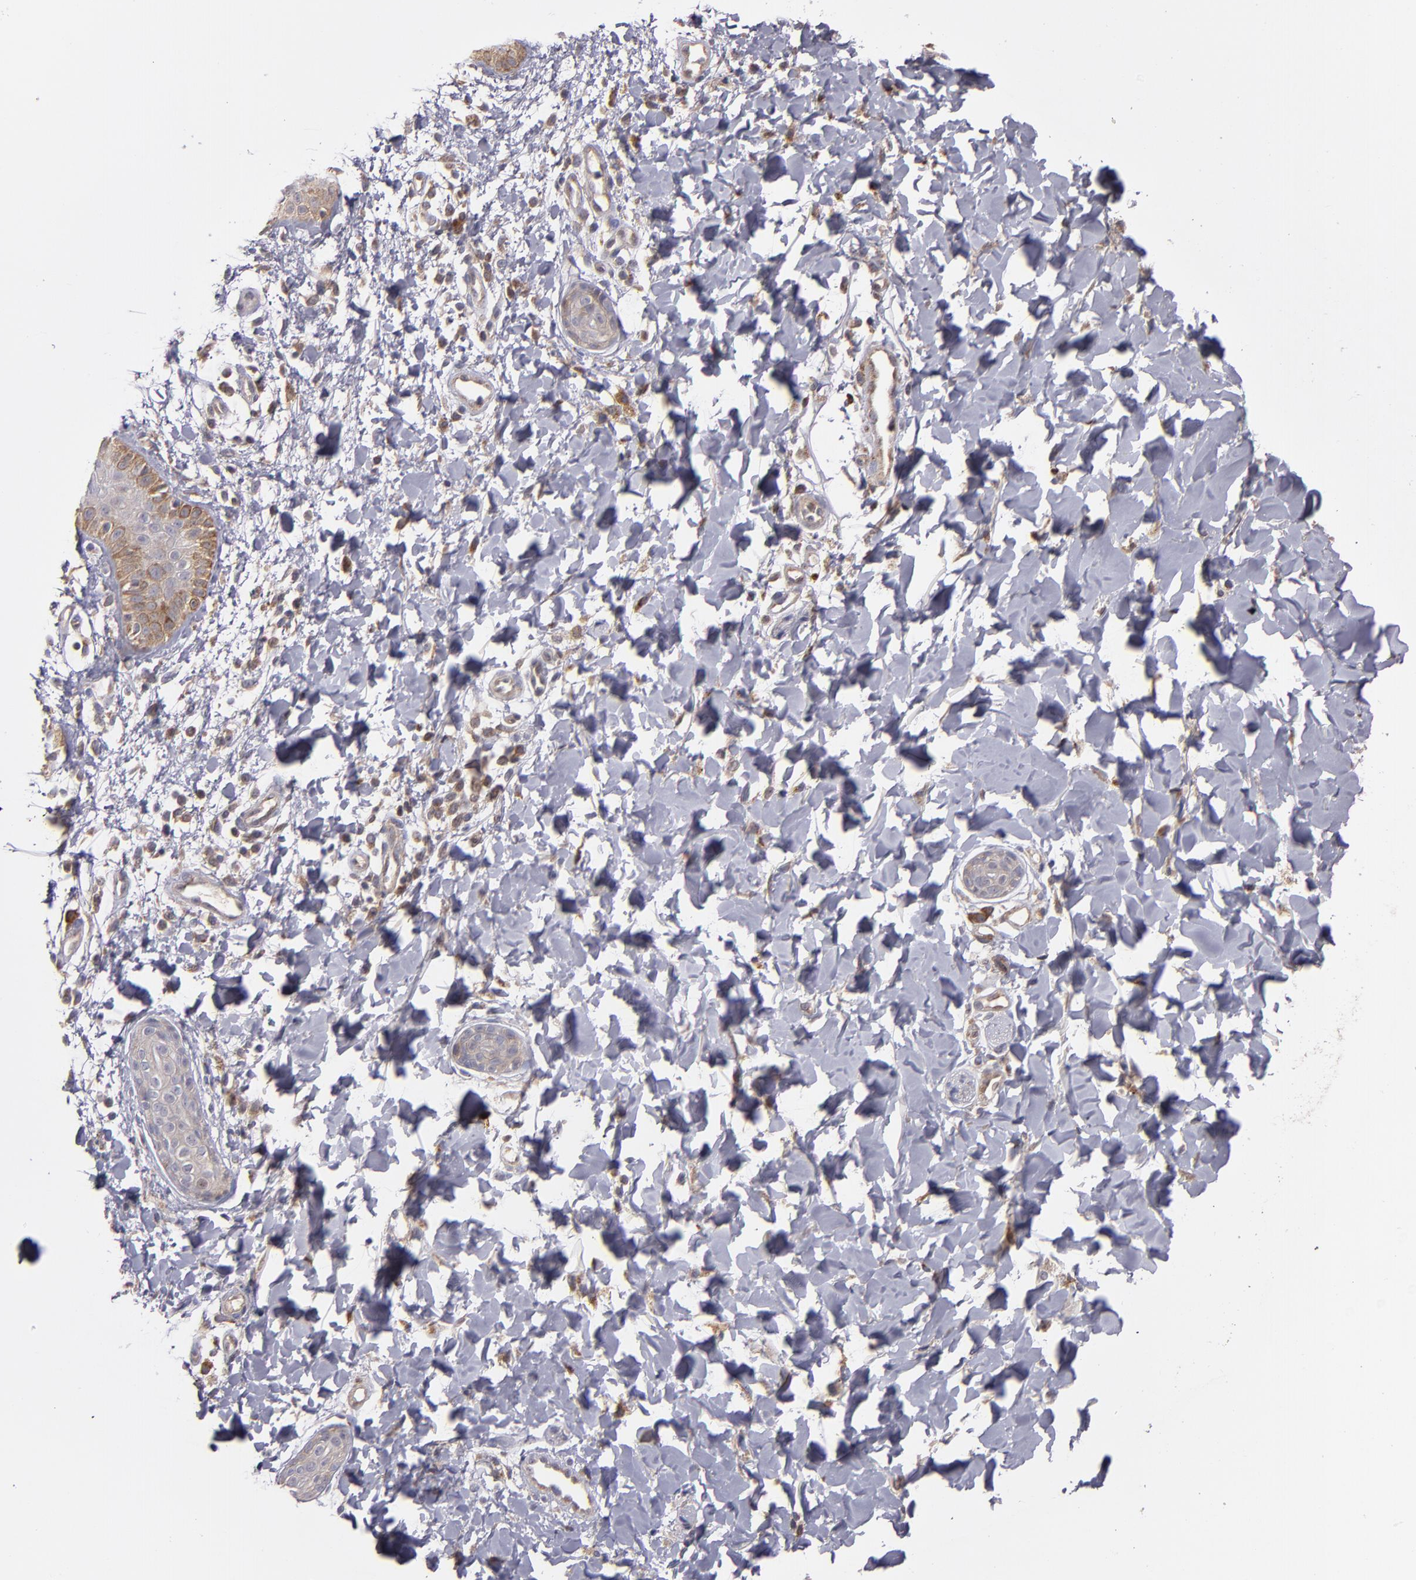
{"staining": {"intensity": "moderate", "quantity": "25%-75%", "location": "cytoplasmic/membranous"}, "tissue": "skin", "cell_type": "Epidermal cells", "image_type": "normal", "snomed": [{"axis": "morphology", "description": "Normal tissue, NOS"}, {"axis": "morphology", "description": "Inflammation, NOS"}, {"axis": "topography", "description": "Soft tissue"}, {"axis": "topography", "description": "Anal"}], "caption": "Immunohistochemistry (DAB) staining of benign skin shows moderate cytoplasmic/membranous protein staining in about 25%-75% of epidermal cells. (IHC, brightfield microscopy, high magnification).", "gene": "IFIH1", "patient": {"sex": "female", "age": 15}}